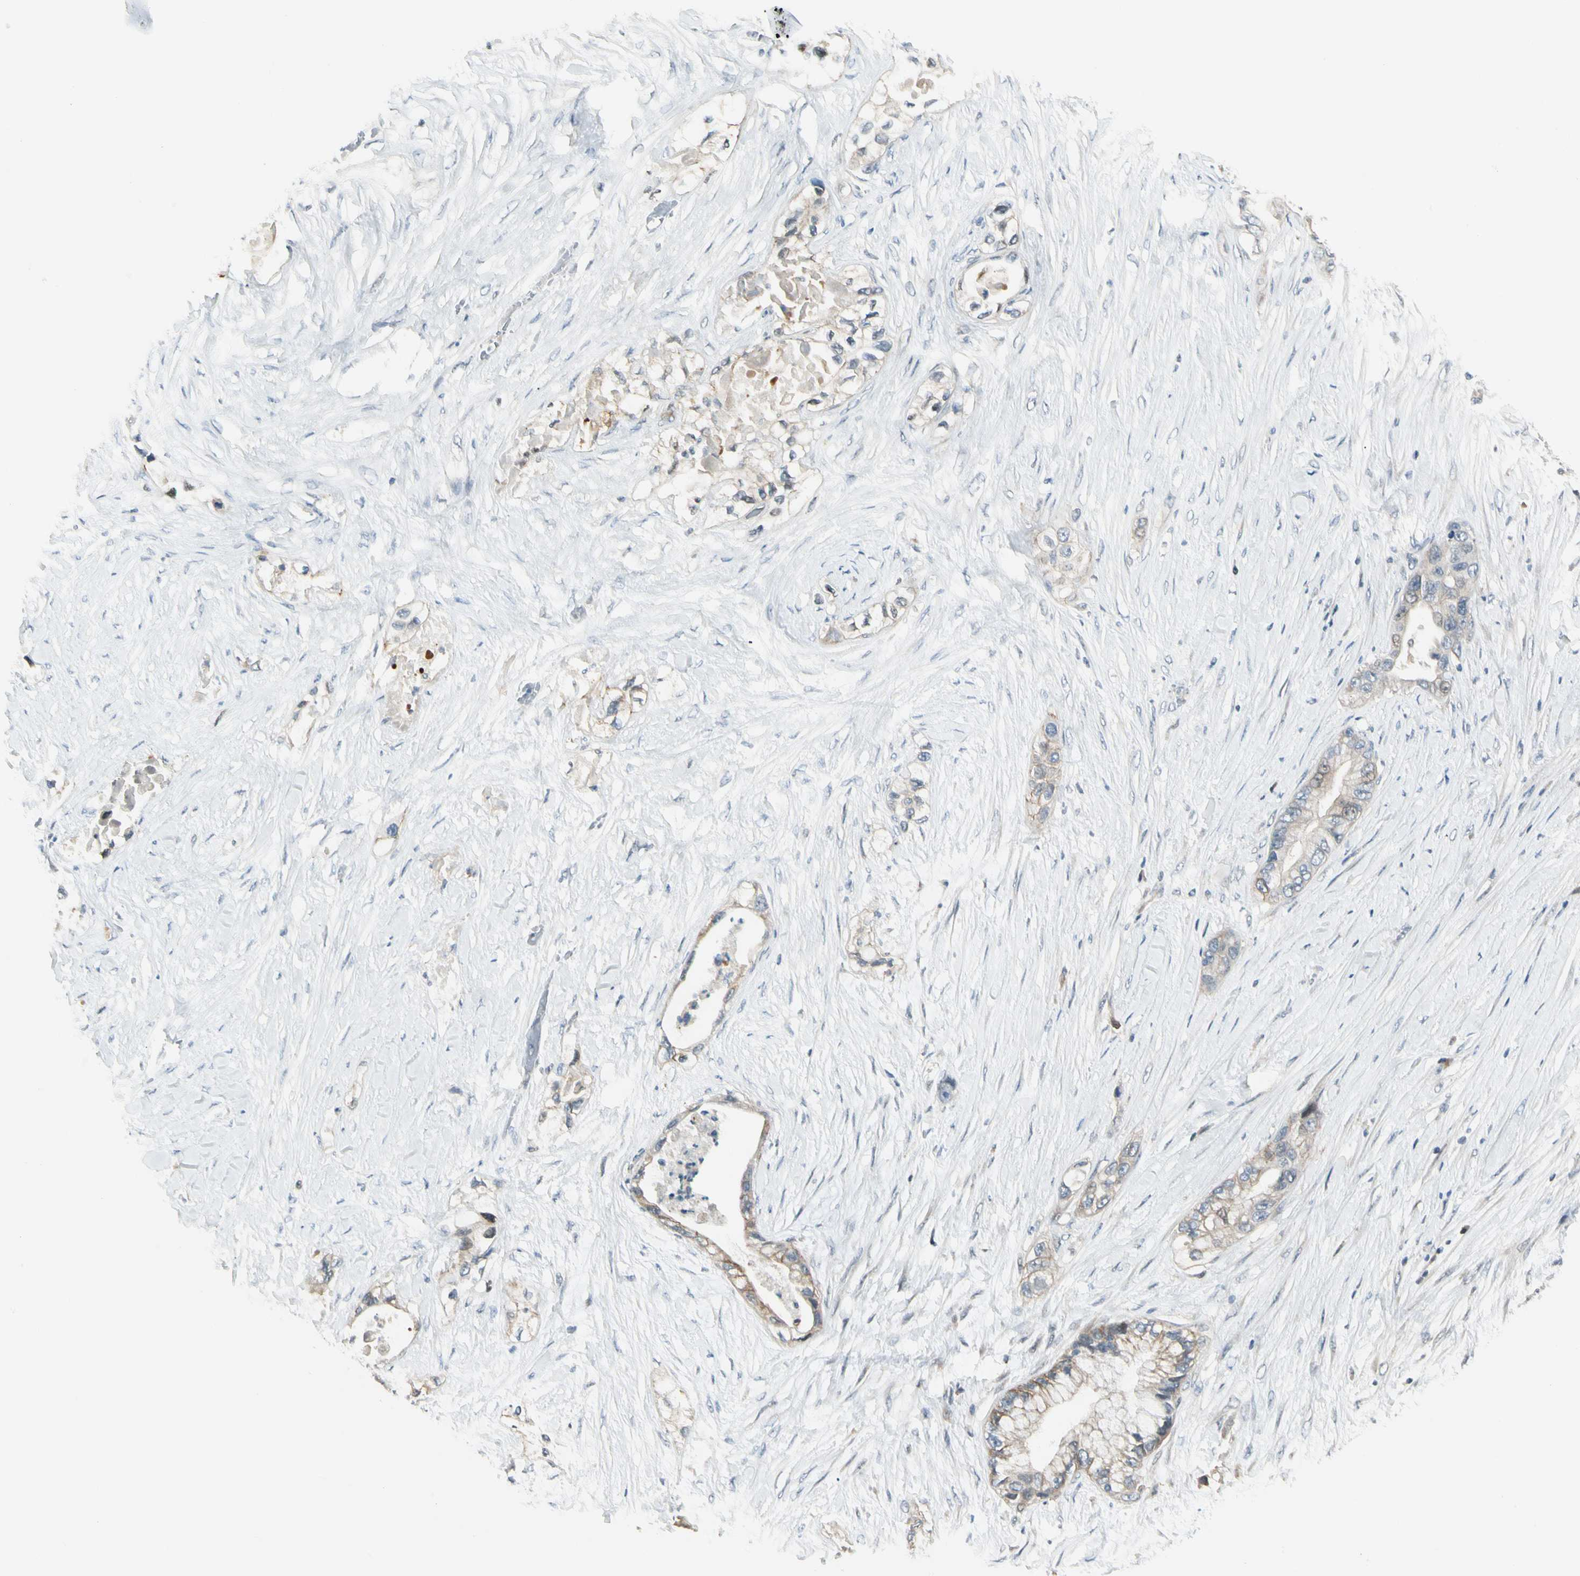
{"staining": {"intensity": "weak", "quantity": "25%-75%", "location": "cytoplasmic/membranous"}, "tissue": "pancreatic cancer", "cell_type": "Tumor cells", "image_type": "cancer", "snomed": [{"axis": "morphology", "description": "Adenocarcinoma, NOS"}, {"axis": "topography", "description": "Pancreas"}], "caption": "This is an image of immunohistochemistry staining of adenocarcinoma (pancreatic), which shows weak expression in the cytoplasmic/membranous of tumor cells.", "gene": "P3H2", "patient": {"sex": "female", "age": 70}}